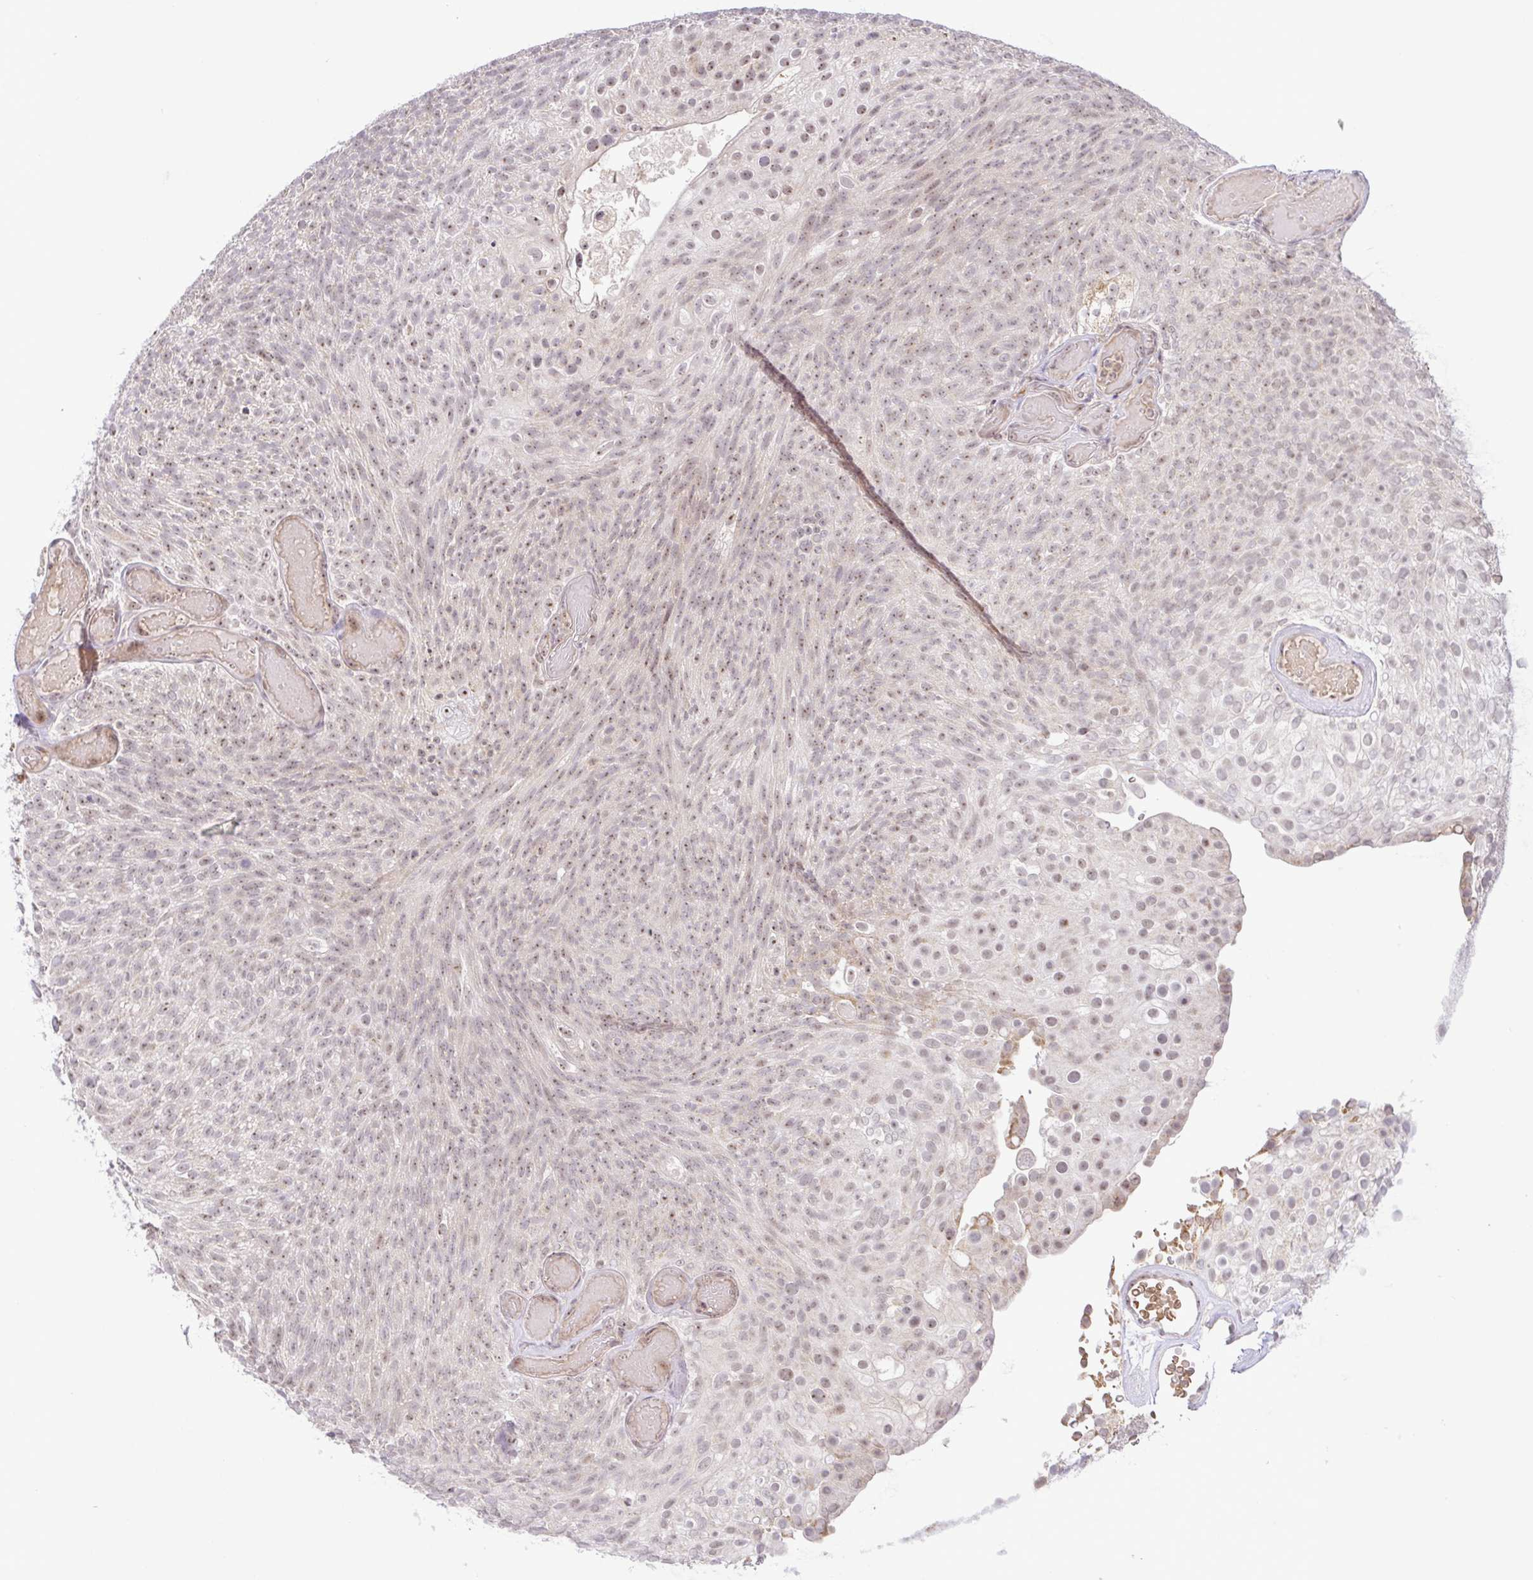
{"staining": {"intensity": "weak", "quantity": "25%-75%", "location": "nuclear"}, "tissue": "urothelial cancer", "cell_type": "Tumor cells", "image_type": "cancer", "snomed": [{"axis": "morphology", "description": "Urothelial carcinoma, Low grade"}, {"axis": "topography", "description": "Urinary bladder"}], "caption": "Immunohistochemistry (IHC) micrograph of human low-grade urothelial carcinoma stained for a protein (brown), which reveals low levels of weak nuclear expression in about 25%-75% of tumor cells.", "gene": "RSL24D1", "patient": {"sex": "male", "age": 78}}